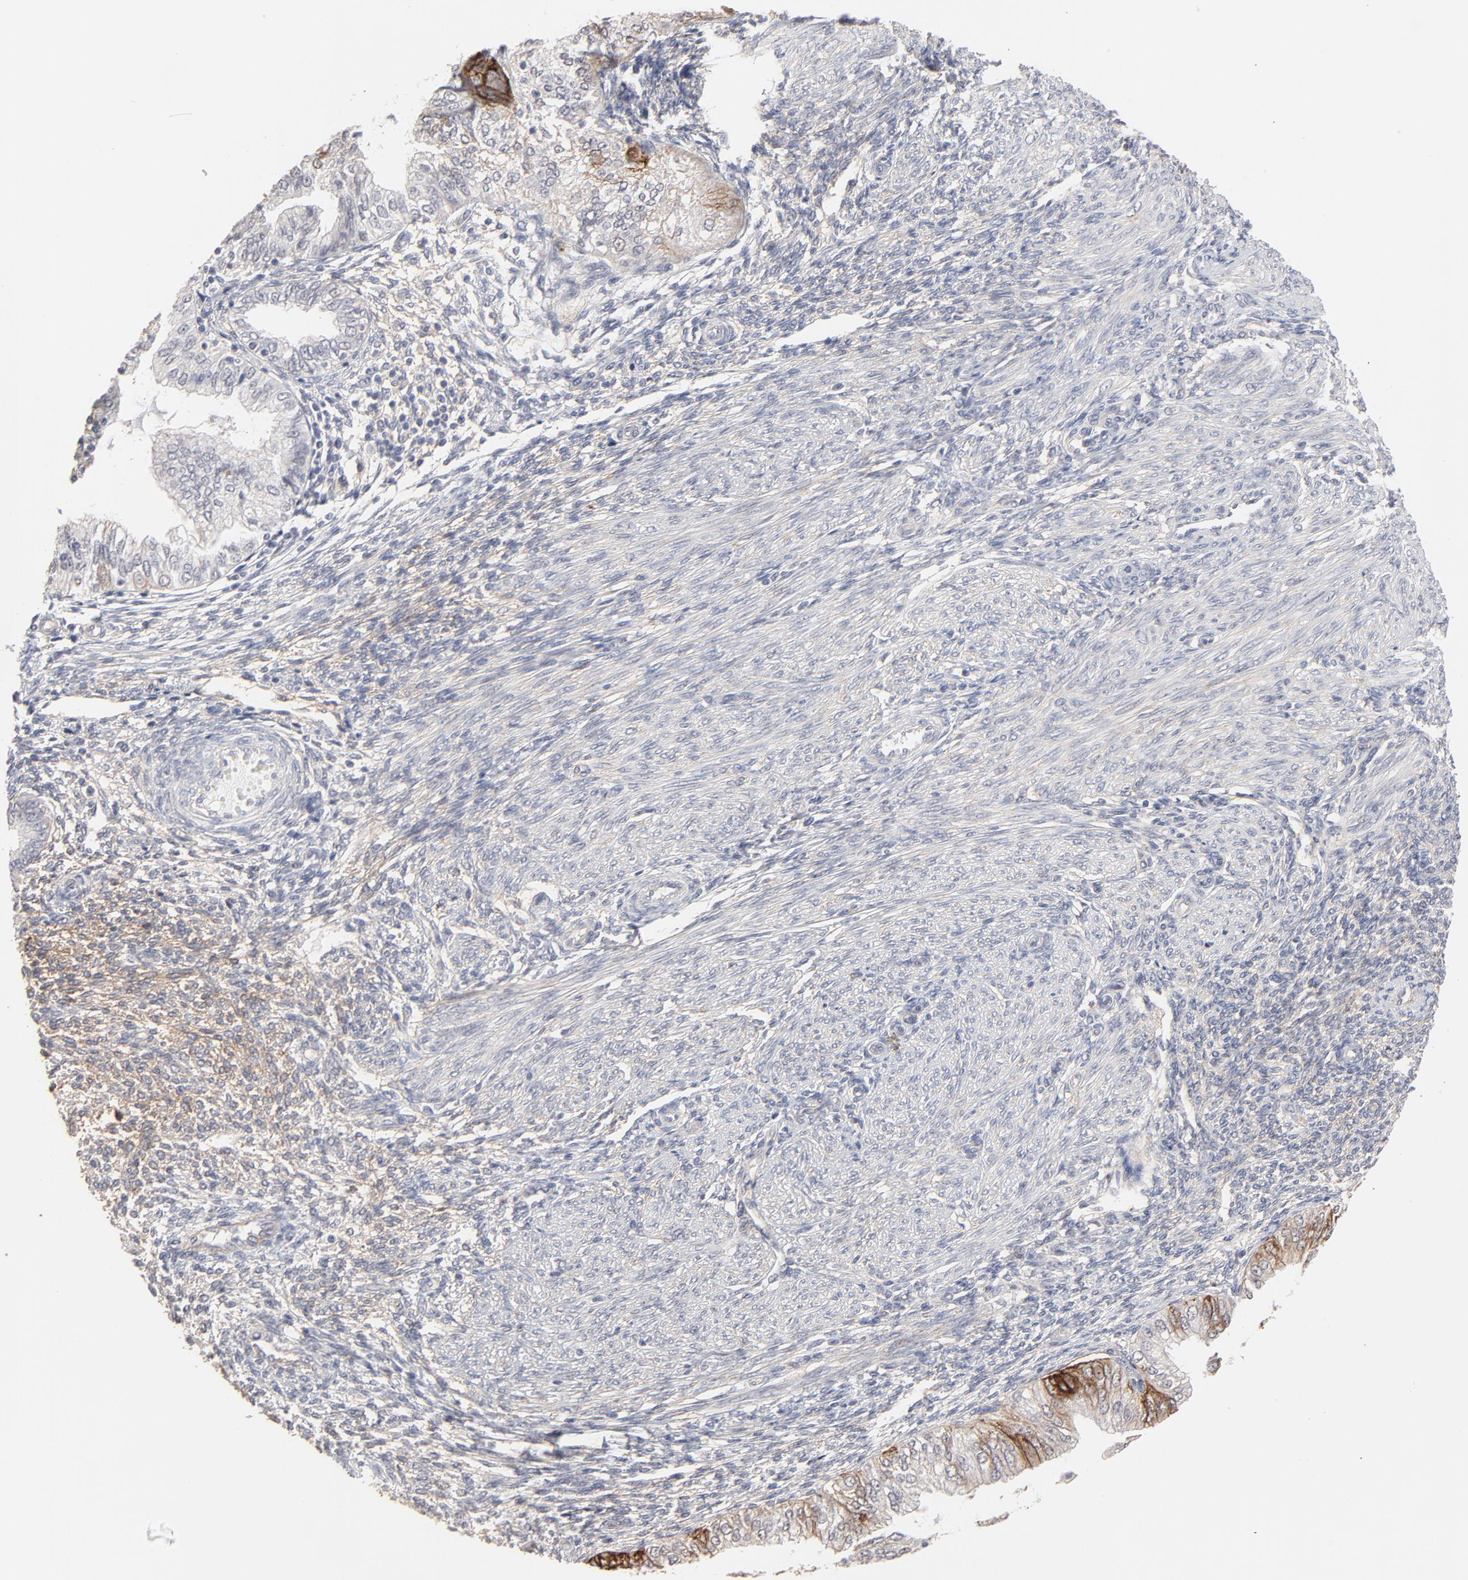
{"staining": {"intensity": "strong", "quantity": "<25%", "location": "cytoplasmic/membranous"}, "tissue": "endometrial cancer", "cell_type": "Tumor cells", "image_type": "cancer", "snomed": [{"axis": "morphology", "description": "Adenocarcinoma, NOS"}, {"axis": "topography", "description": "Endometrium"}], "caption": "Protein expression analysis of adenocarcinoma (endometrial) shows strong cytoplasmic/membranous staining in approximately <25% of tumor cells.", "gene": "SLC16A1", "patient": {"sex": "female", "age": 51}}